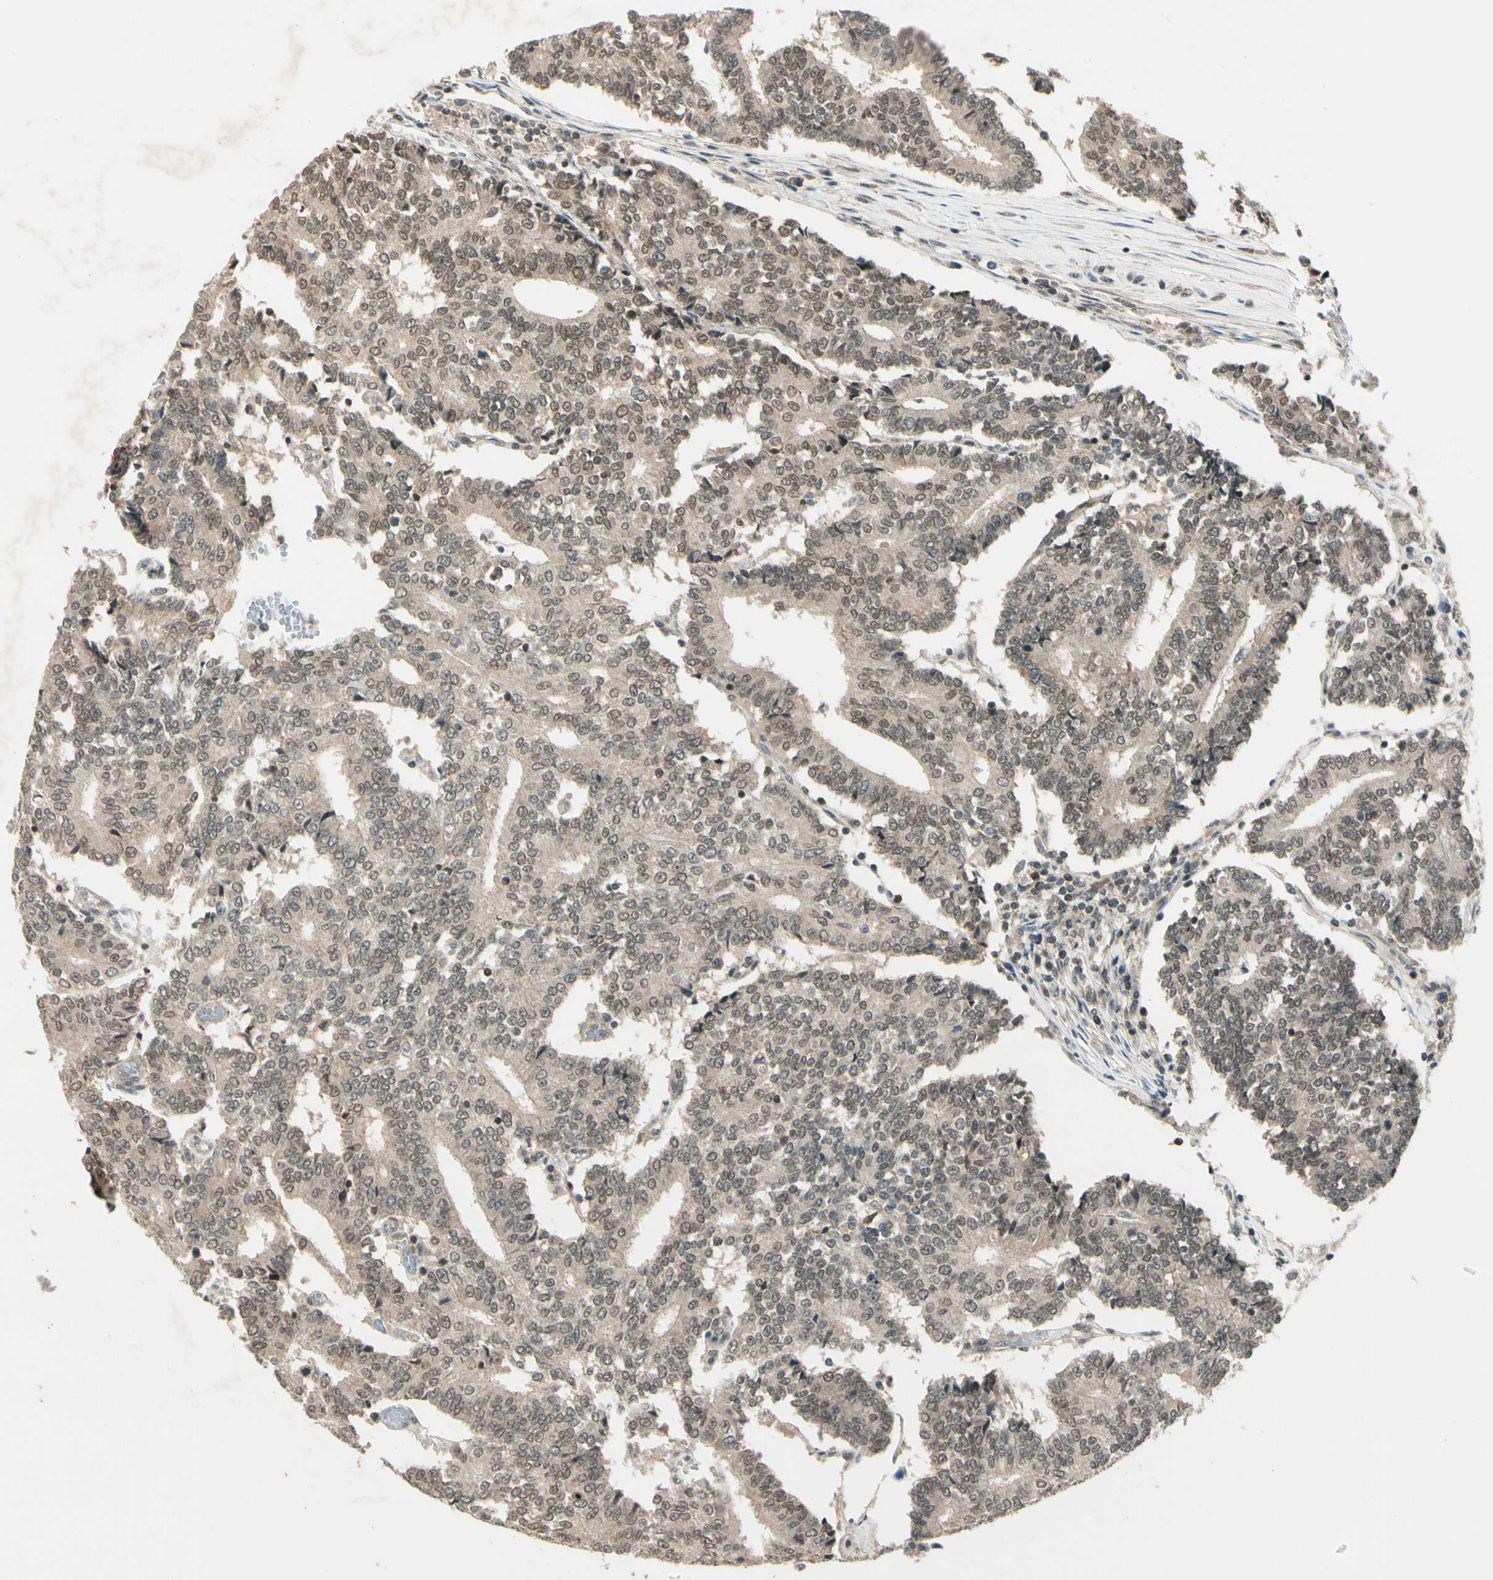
{"staining": {"intensity": "weak", "quantity": ">75%", "location": "cytoplasmic/membranous,nuclear"}, "tissue": "prostate cancer", "cell_type": "Tumor cells", "image_type": "cancer", "snomed": [{"axis": "morphology", "description": "Adenocarcinoma, High grade"}, {"axis": "topography", "description": "Prostate"}], "caption": "This is a micrograph of immunohistochemistry staining of high-grade adenocarcinoma (prostate), which shows weak staining in the cytoplasmic/membranous and nuclear of tumor cells.", "gene": "ZSCAN12", "patient": {"sex": "male", "age": 55}}